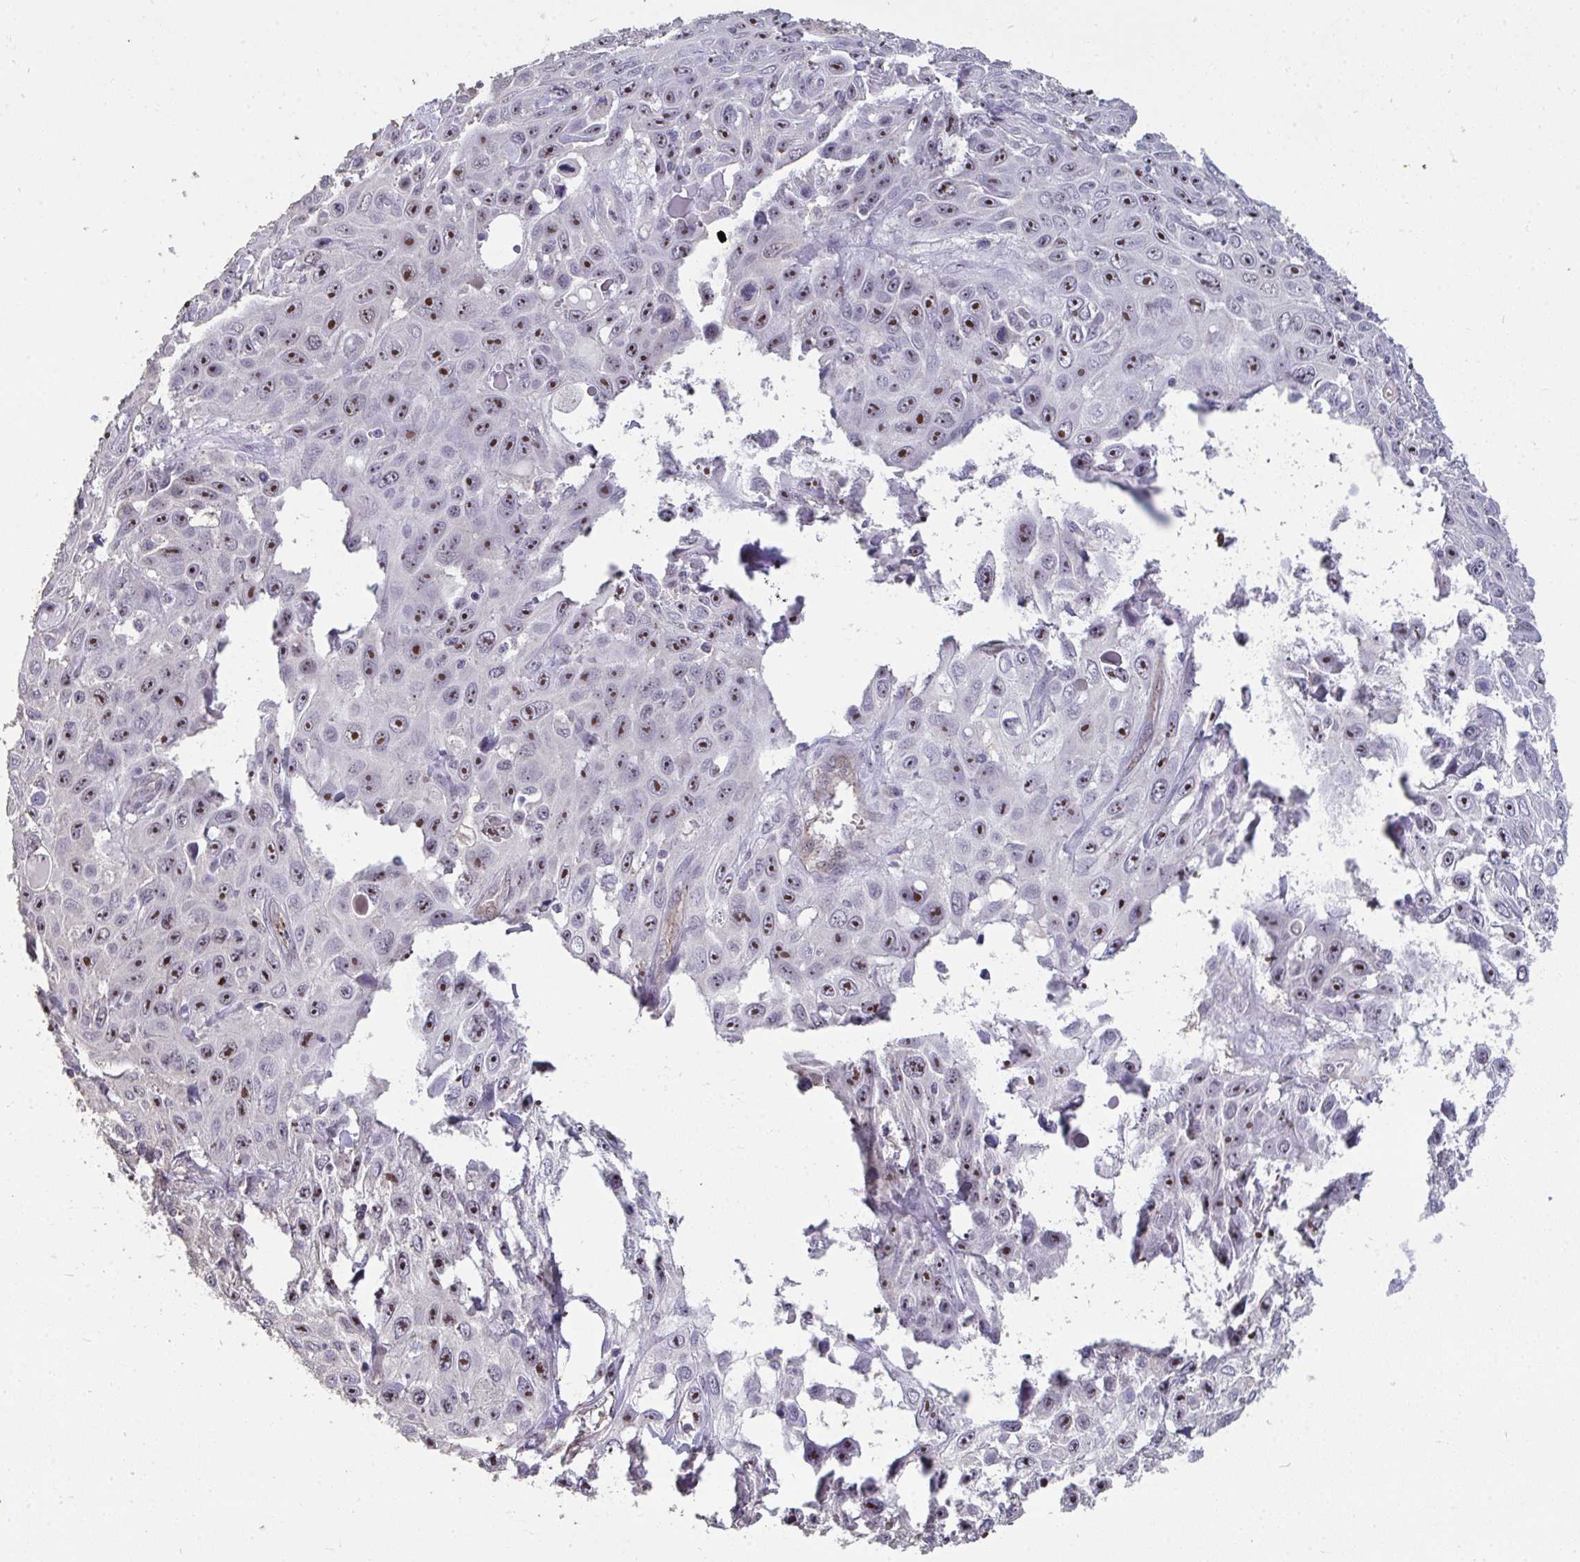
{"staining": {"intensity": "strong", "quantity": ">75%", "location": "cytoplasmic/membranous"}, "tissue": "skin cancer", "cell_type": "Tumor cells", "image_type": "cancer", "snomed": [{"axis": "morphology", "description": "Squamous cell carcinoma, NOS"}, {"axis": "topography", "description": "Skin"}], "caption": "Approximately >75% of tumor cells in skin cancer (squamous cell carcinoma) show strong cytoplasmic/membranous protein staining as visualized by brown immunohistochemical staining.", "gene": "SENP3", "patient": {"sex": "male", "age": 82}}